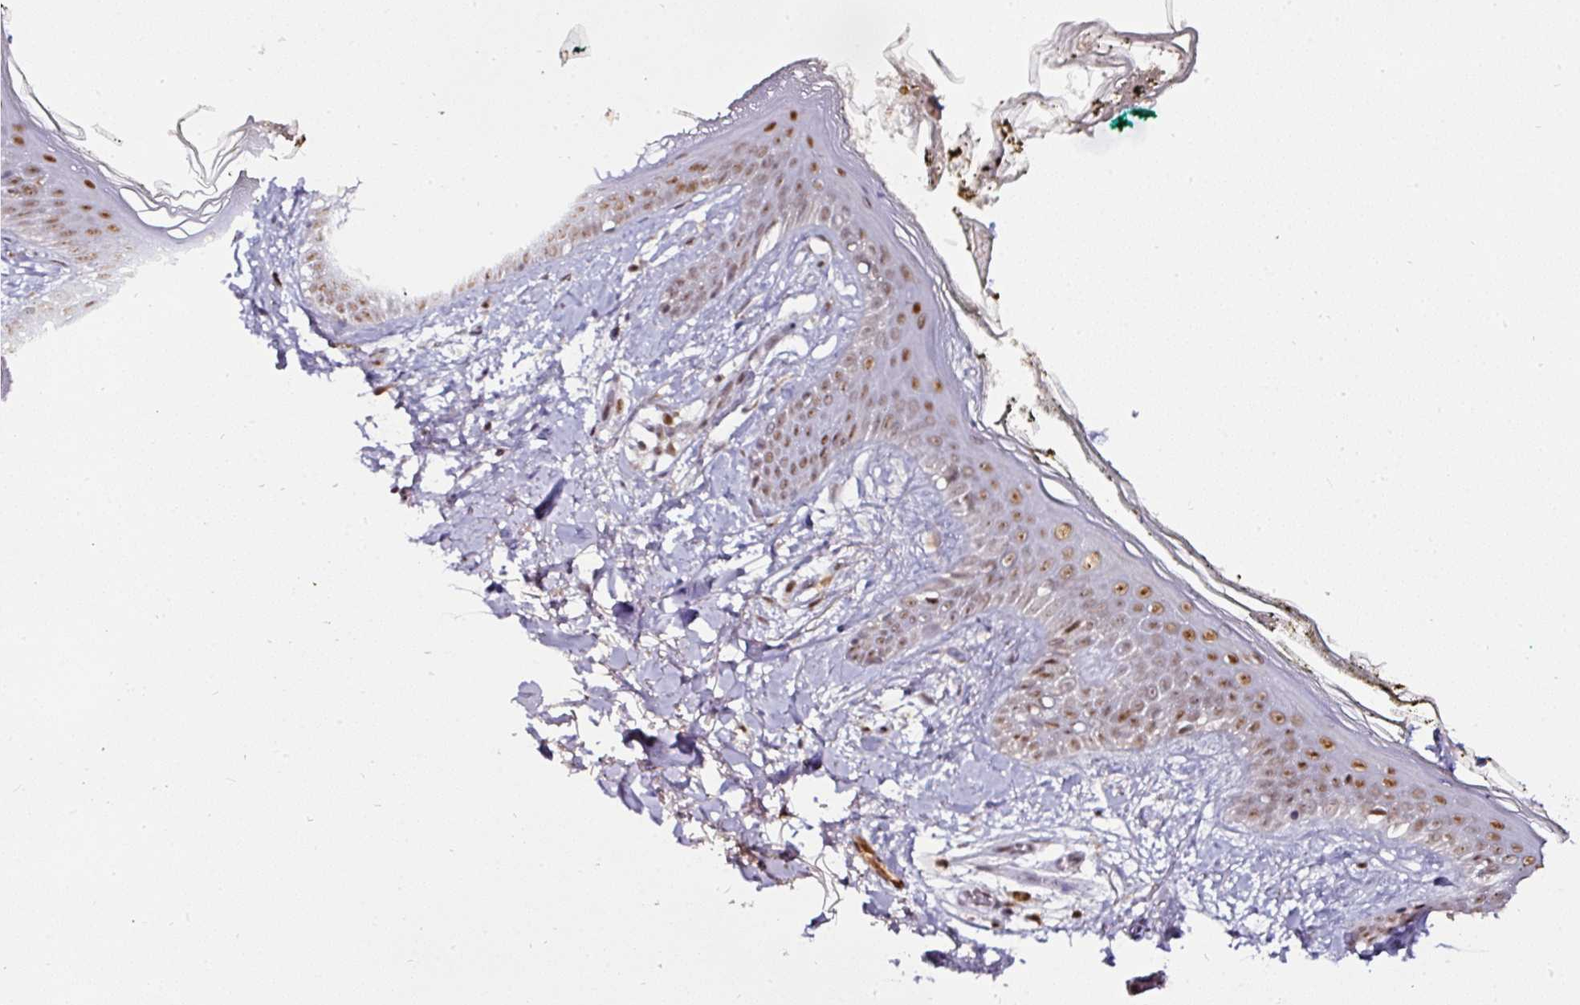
{"staining": {"intensity": "weak", "quantity": ">75%", "location": "nuclear"}, "tissue": "skin", "cell_type": "Fibroblasts", "image_type": "normal", "snomed": [{"axis": "morphology", "description": "Normal tissue, NOS"}, {"axis": "topography", "description": "Skin"}], "caption": "The photomicrograph shows a brown stain indicating the presence of a protein in the nuclear of fibroblasts in skin. (brown staining indicates protein expression, while blue staining denotes nuclei).", "gene": "KLF16", "patient": {"sex": "female", "age": 34}}